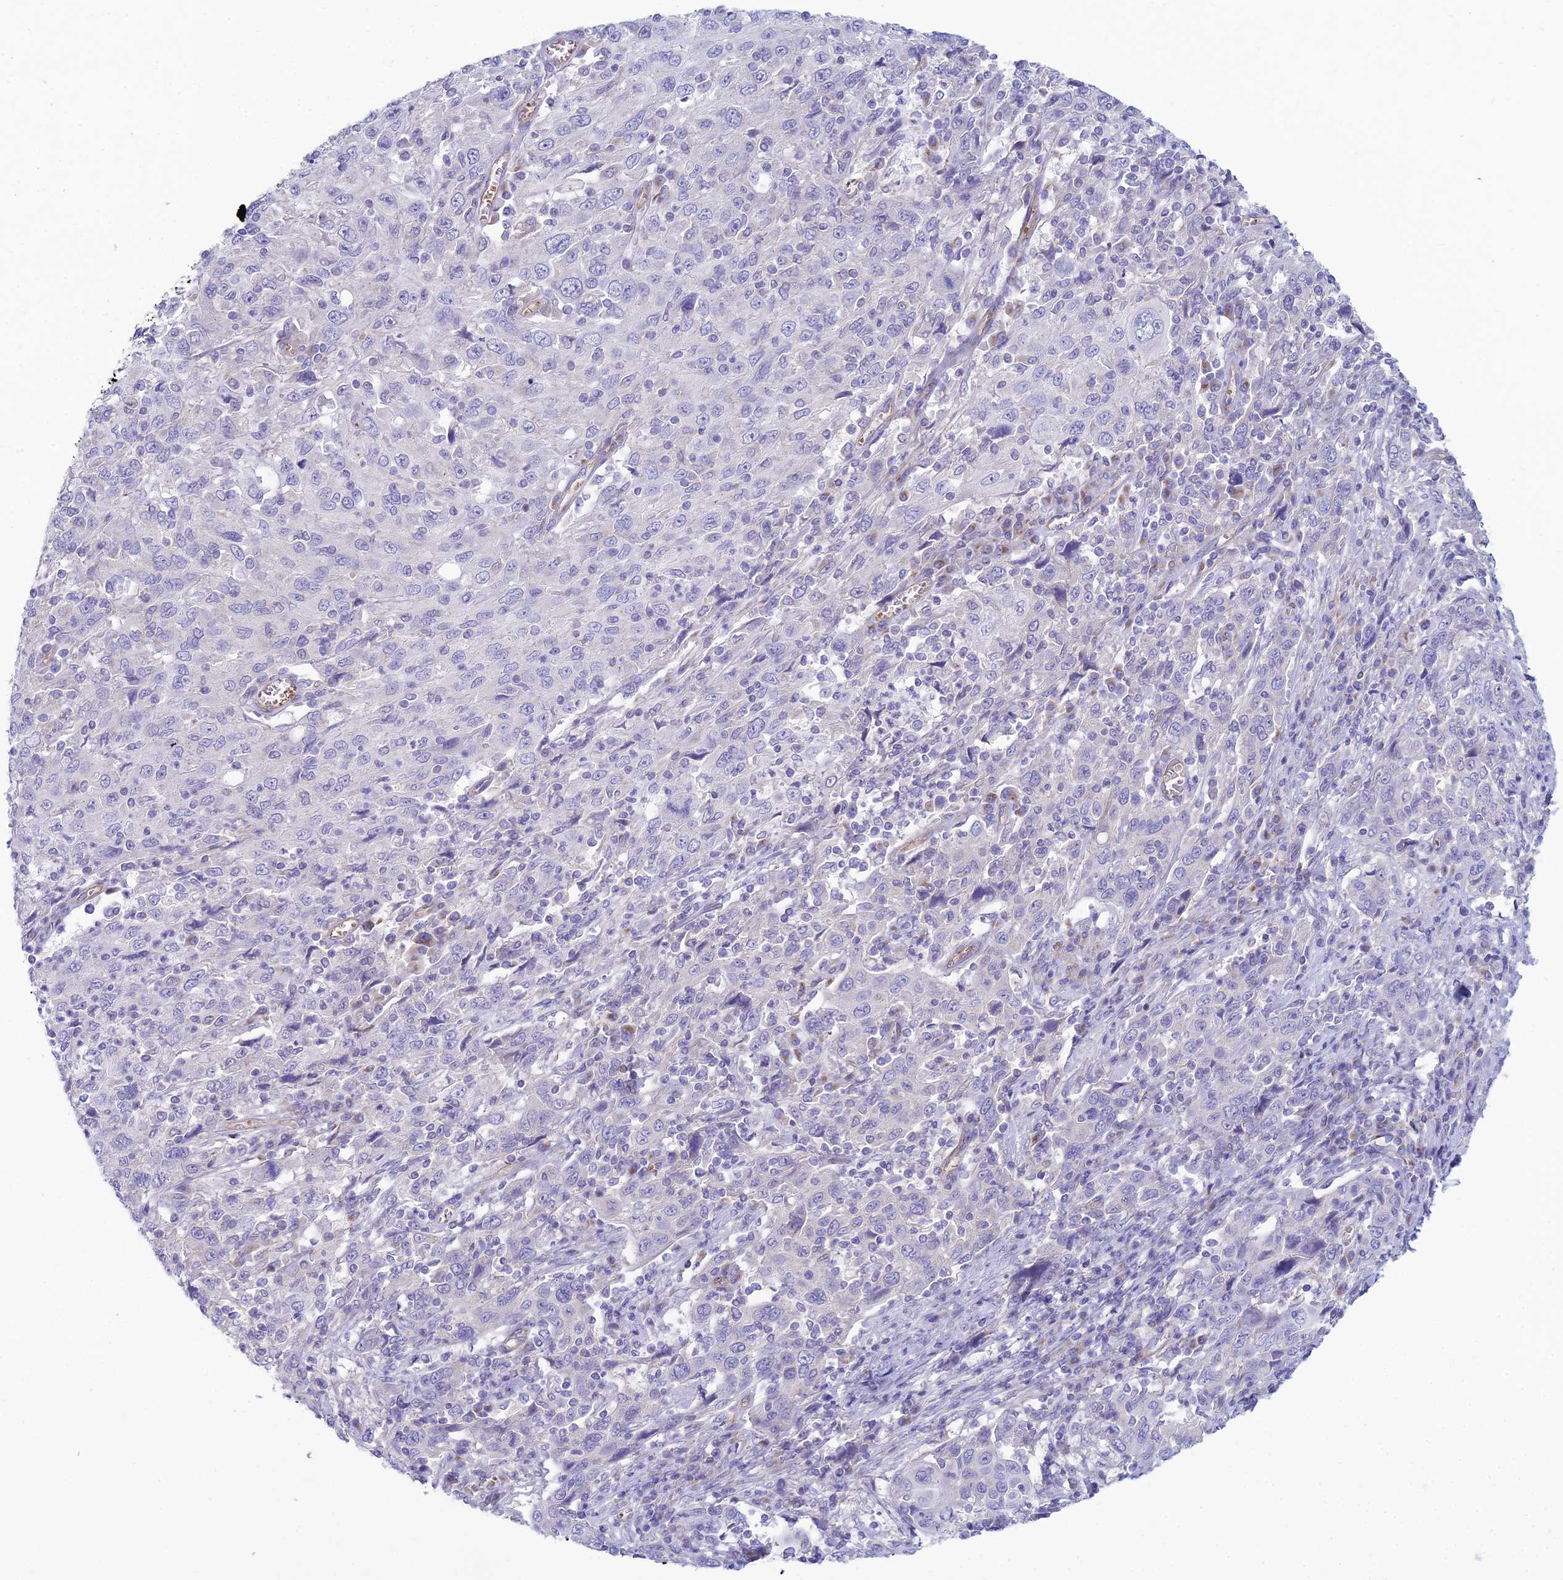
{"staining": {"intensity": "negative", "quantity": "none", "location": "none"}, "tissue": "cervical cancer", "cell_type": "Tumor cells", "image_type": "cancer", "snomed": [{"axis": "morphology", "description": "Squamous cell carcinoma, NOS"}, {"axis": "topography", "description": "Cervix"}], "caption": "Tumor cells are negative for brown protein staining in squamous cell carcinoma (cervical). Brightfield microscopy of immunohistochemistry (IHC) stained with DAB (3,3'-diaminobenzidine) (brown) and hematoxylin (blue), captured at high magnification.", "gene": "ZNF564", "patient": {"sex": "female", "age": 46}}